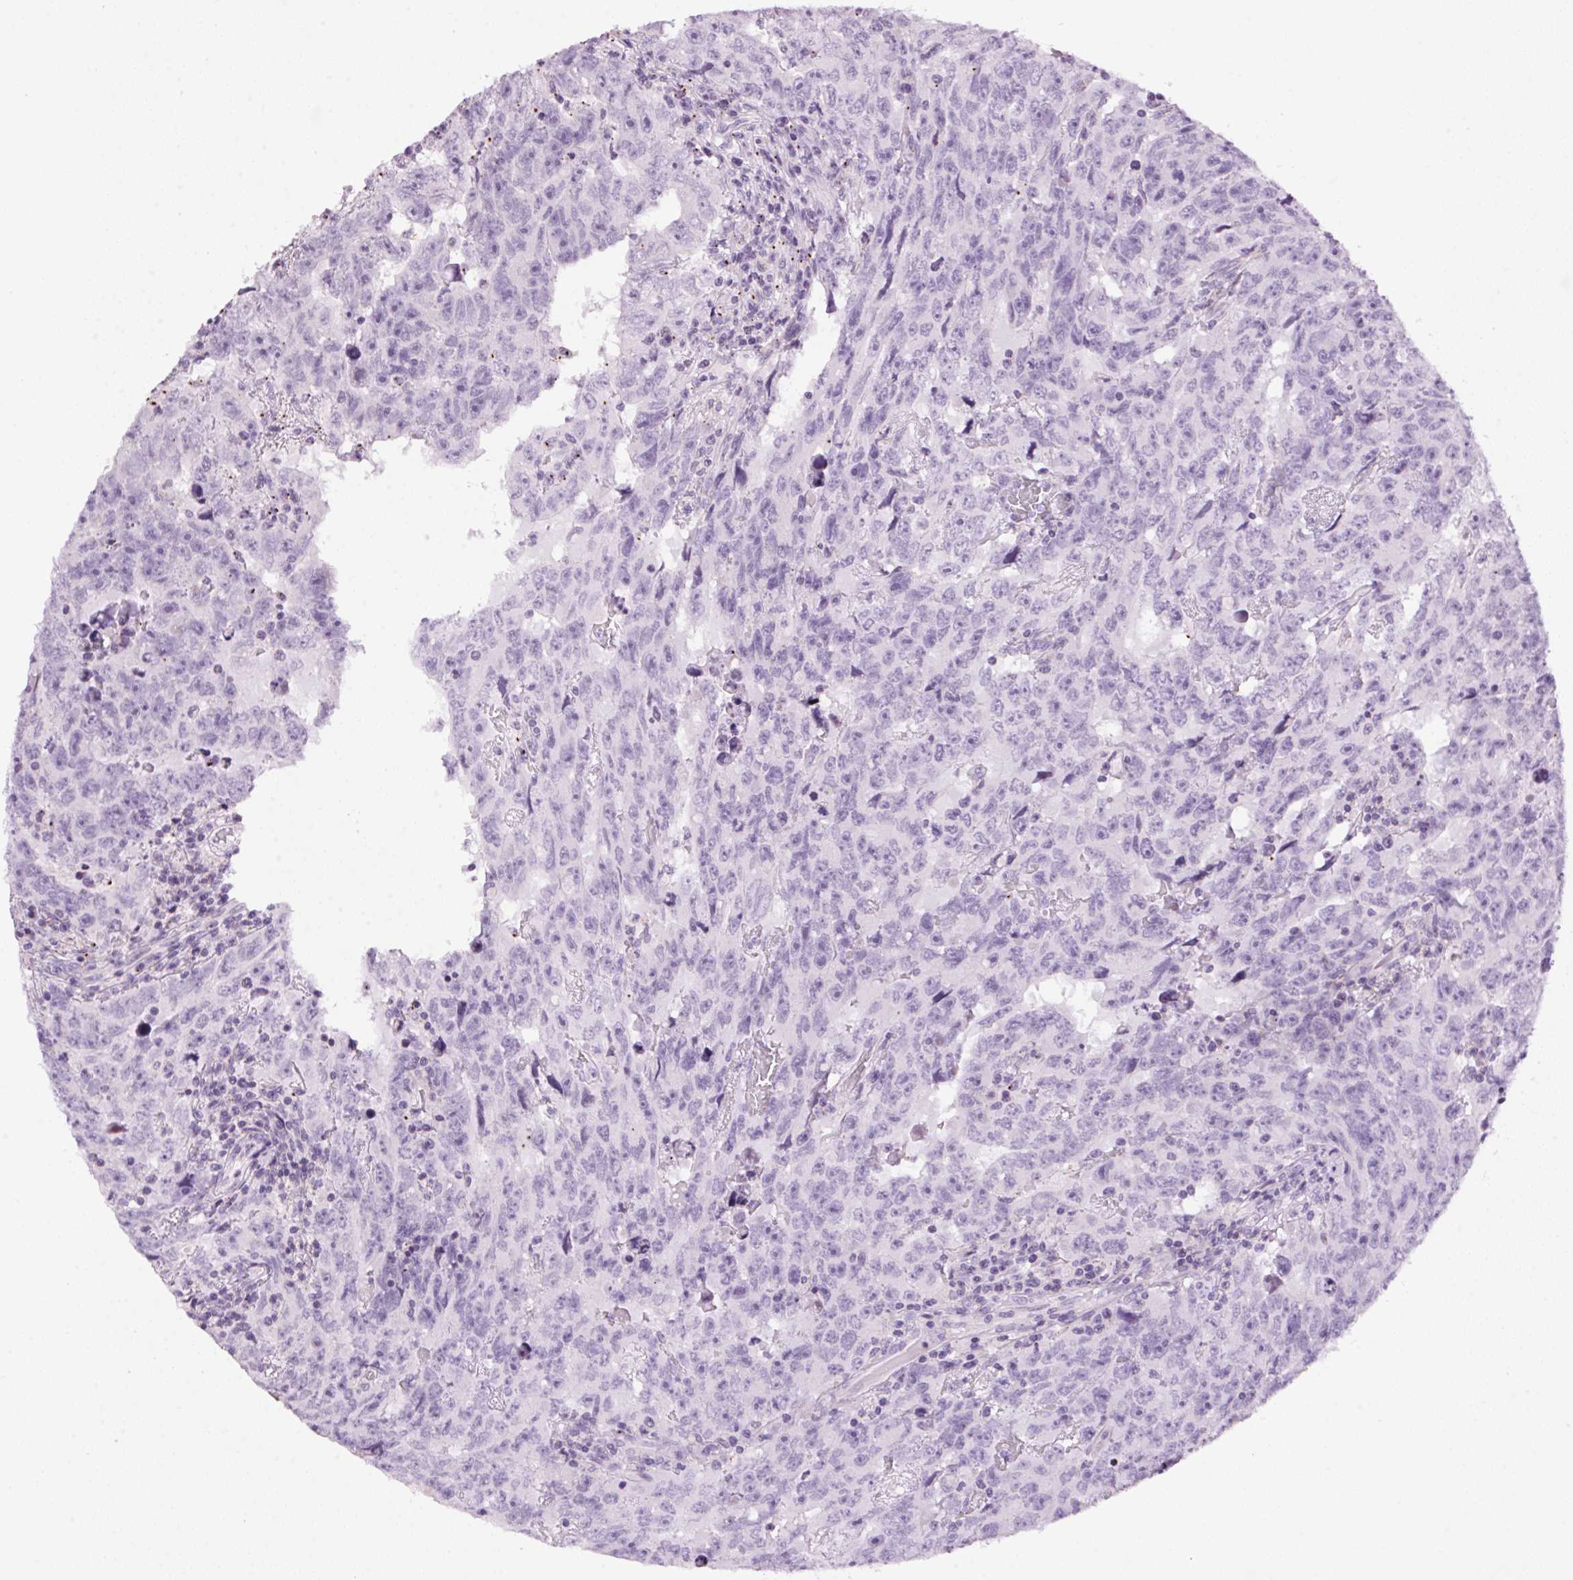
{"staining": {"intensity": "negative", "quantity": "none", "location": "none"}, "tissue": "testis cancer", "cell_type": "Tumor cells", "image_type": "cancer", "snomed": [{"axis": "morphology", "description": "Carcinoma, Embryonal, NOS"}, {"axis": "topography", "description": "Testis"}], "caption": "Protein analysis of embryonal carcinoma (testis) displays no significant staining in tumor cells.", "gene": "TMEM88B", "patient": {"sex": "male", "age": 24}}